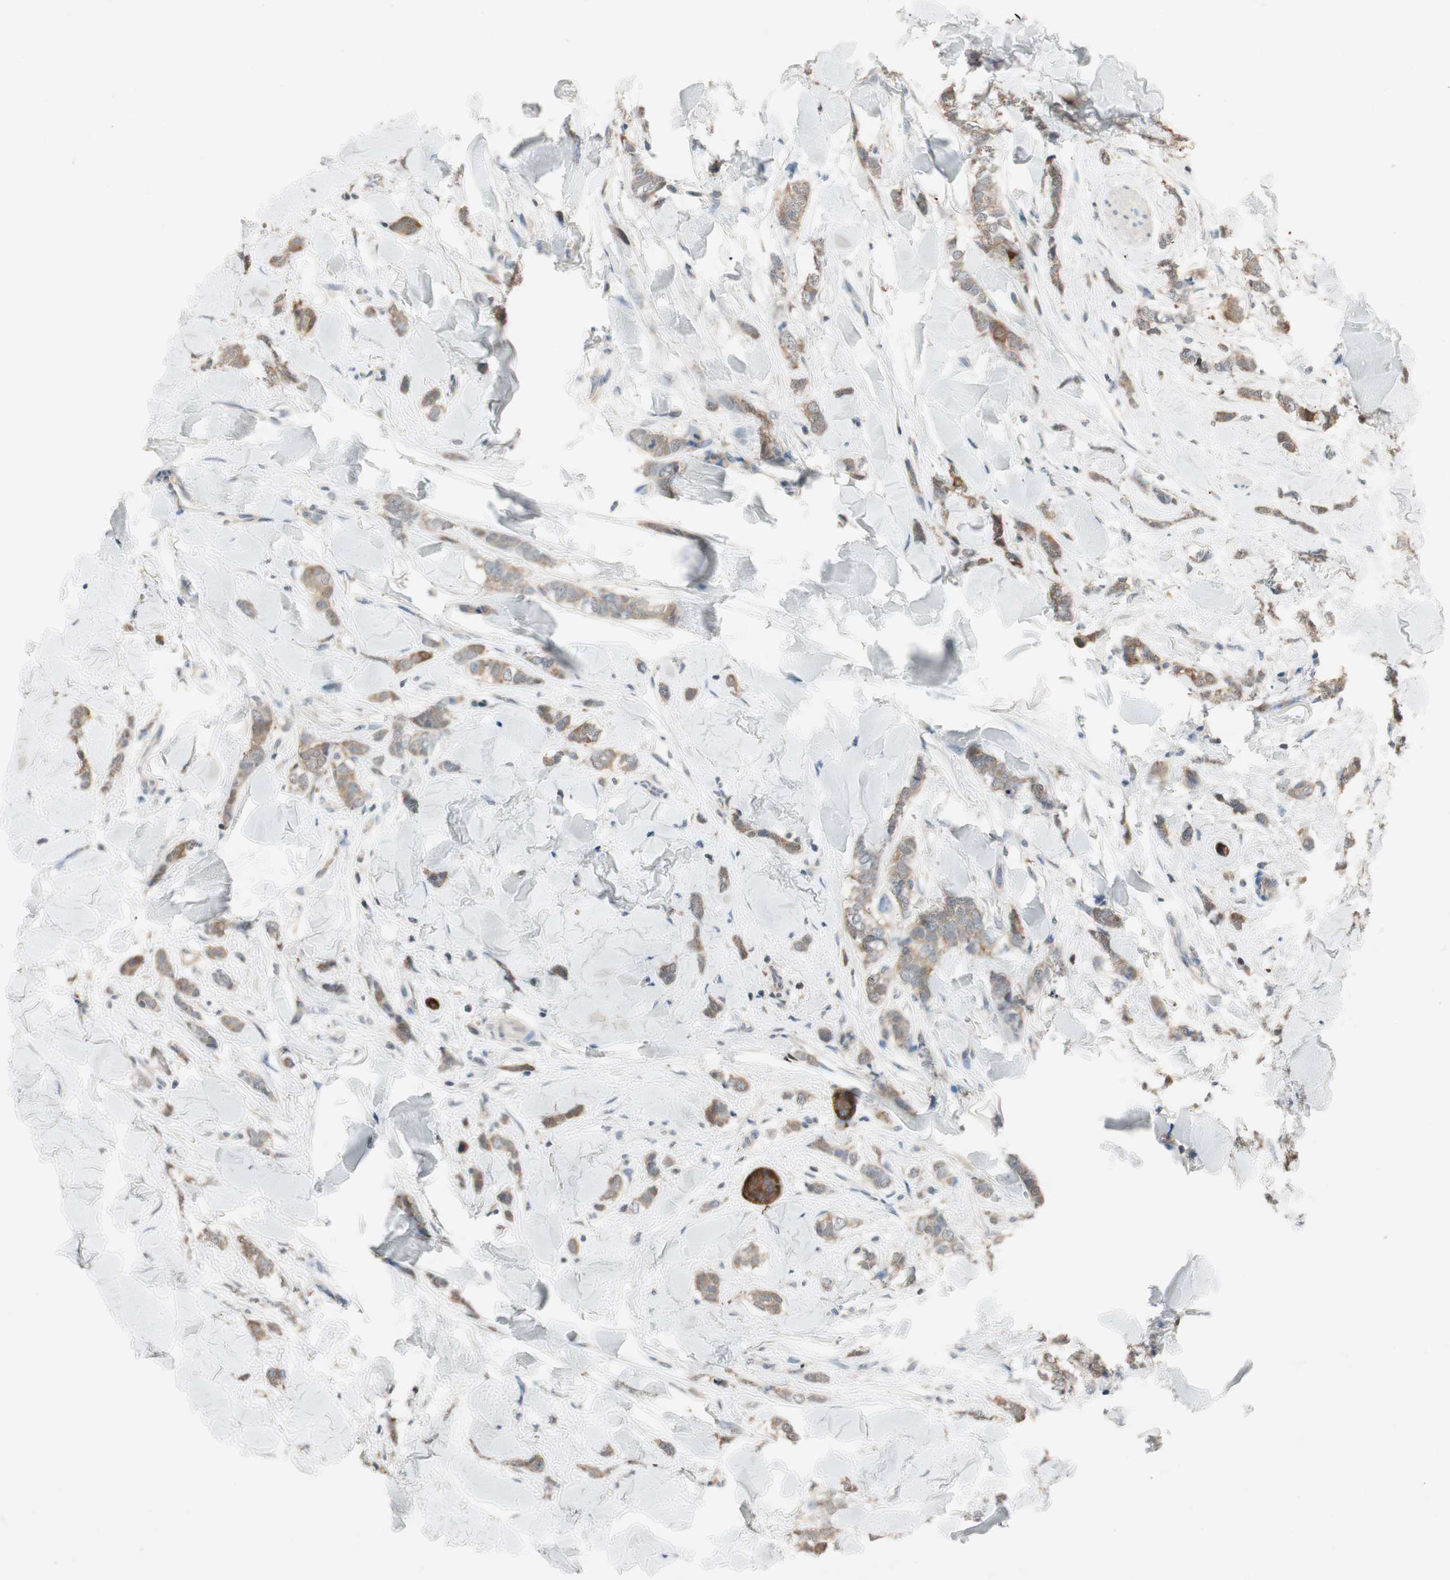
{"staining": {"intensity": "moderate", "quantity": "<25%", "location": "cytoplasmic/membranous,nuclear"}, "tissue": "breast cancer", "cell_type": "Tumor cells", "image_type": "cancer", "snomed": [{"axis": "morphology", "description": "Lobular carcinoma"}, {"axis": "topography", "description": "Skin"}, {"axis": "topography", "description": "Breast"}], "caption": "Protein analysis of breast cancer (lobular carcinoma) tissue reveals moderate cytoplasmic/membranous and nuclear staining in about <25% of tumor cells. The staining is performed using DAB brown chromogen to label protein expression. The nuclei are counter-stained blue using hematoxylin.", "gene": "SERPINB5", "patient": {"sex": "female", "age": 46}}